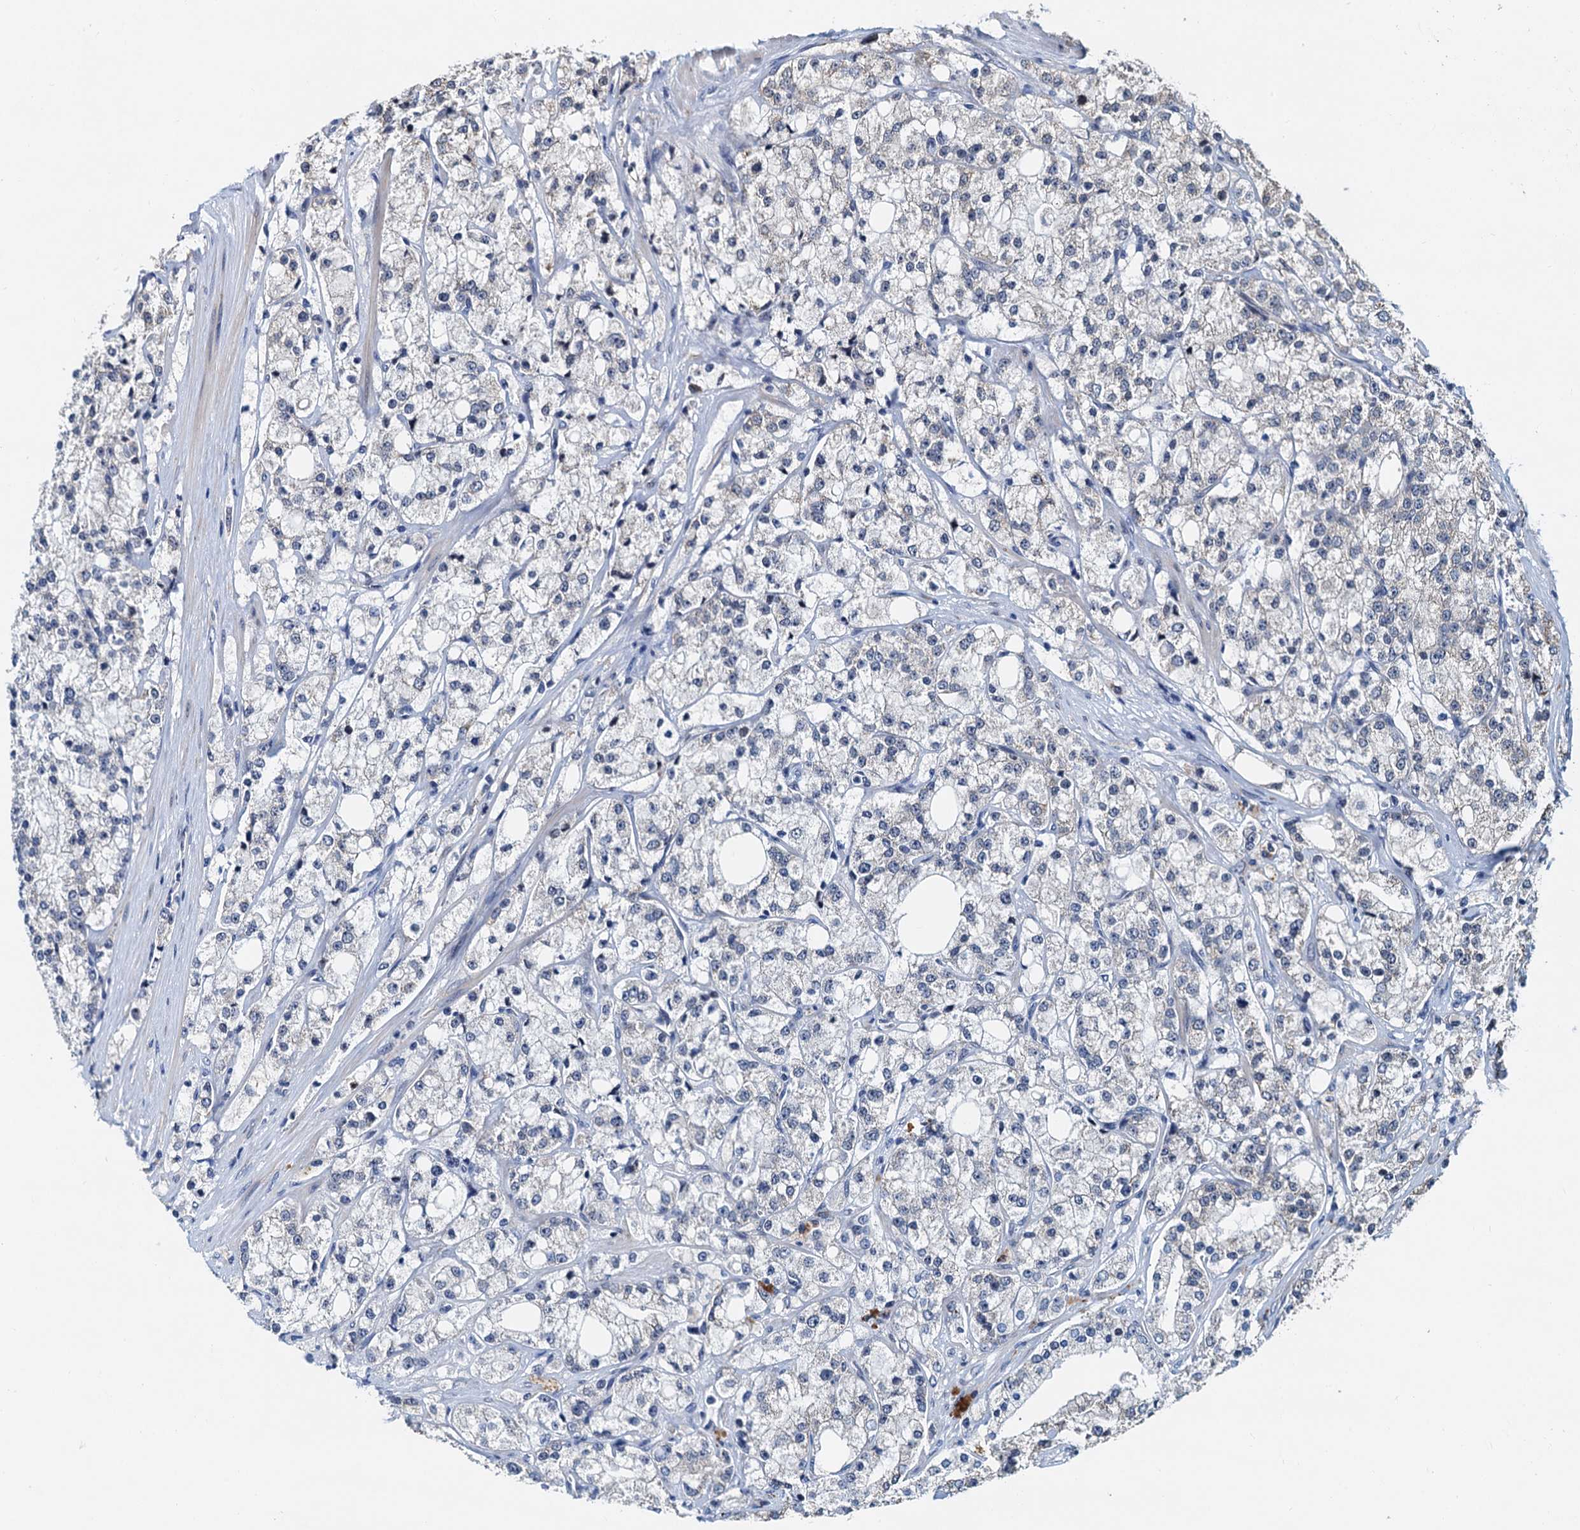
{"staining": {"intensity": "negative", "quantity": "none", "location": "none"}, "tissue": "prostate cancer", "cell_type": "Tumor cells", "image_type": "cancer", "snomed": [{"axis": "morphology", "description": "Adenocarcinoma, High grade"}, {"axis": "topography", "description": "Prostate"}], "caption": "Immunohistochemistry image of neoplastic tissue: human prostate cancer stained with DAB (3,3'-diaminobenzidine) reveals no significant protein expression in tumor cells. (DAB (3,3'-diaminobenzidine) immunohistochemistry, high magnification).", "gene": "DNAJC21", "patient": {"sex": "male", "age": 64}}